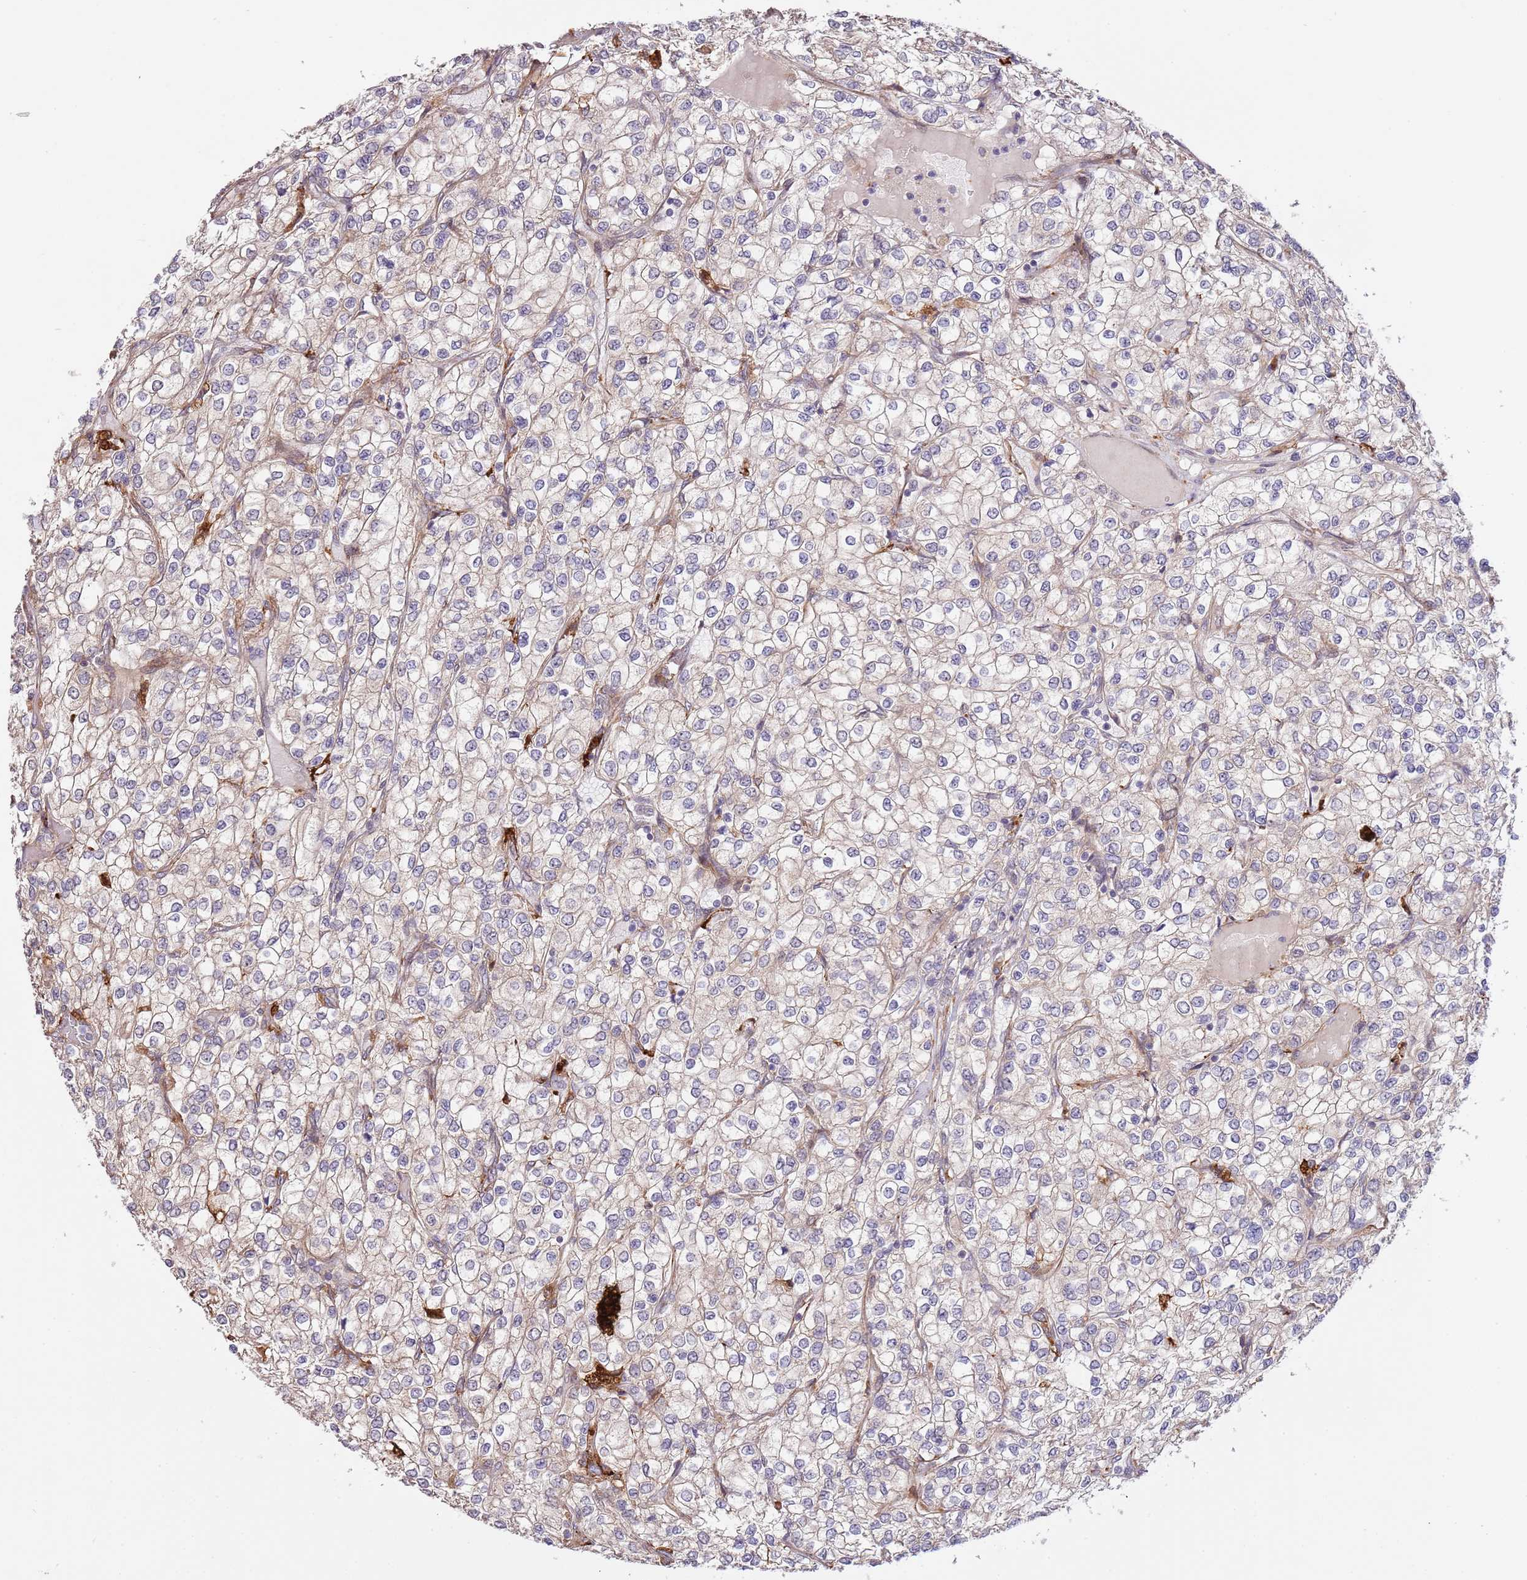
{"staining": {"intensity": "negative", "quantity": "none", "location": "none"}, "tissue": "renal cancer", "cell_type": "Tumor cells", "image_type": "cancer", "snomed": [{"axis": "morphology", "description": "Adenocarcinoma, NOS"}, {"axis": "topography", "description": "Kidney"}], "caption": "The histopathology image shows no significant staining in tumor cells of adenocarcinoma (renal).", "gene": "NEK3", "patient": {"sex": "male", "age": 80}}